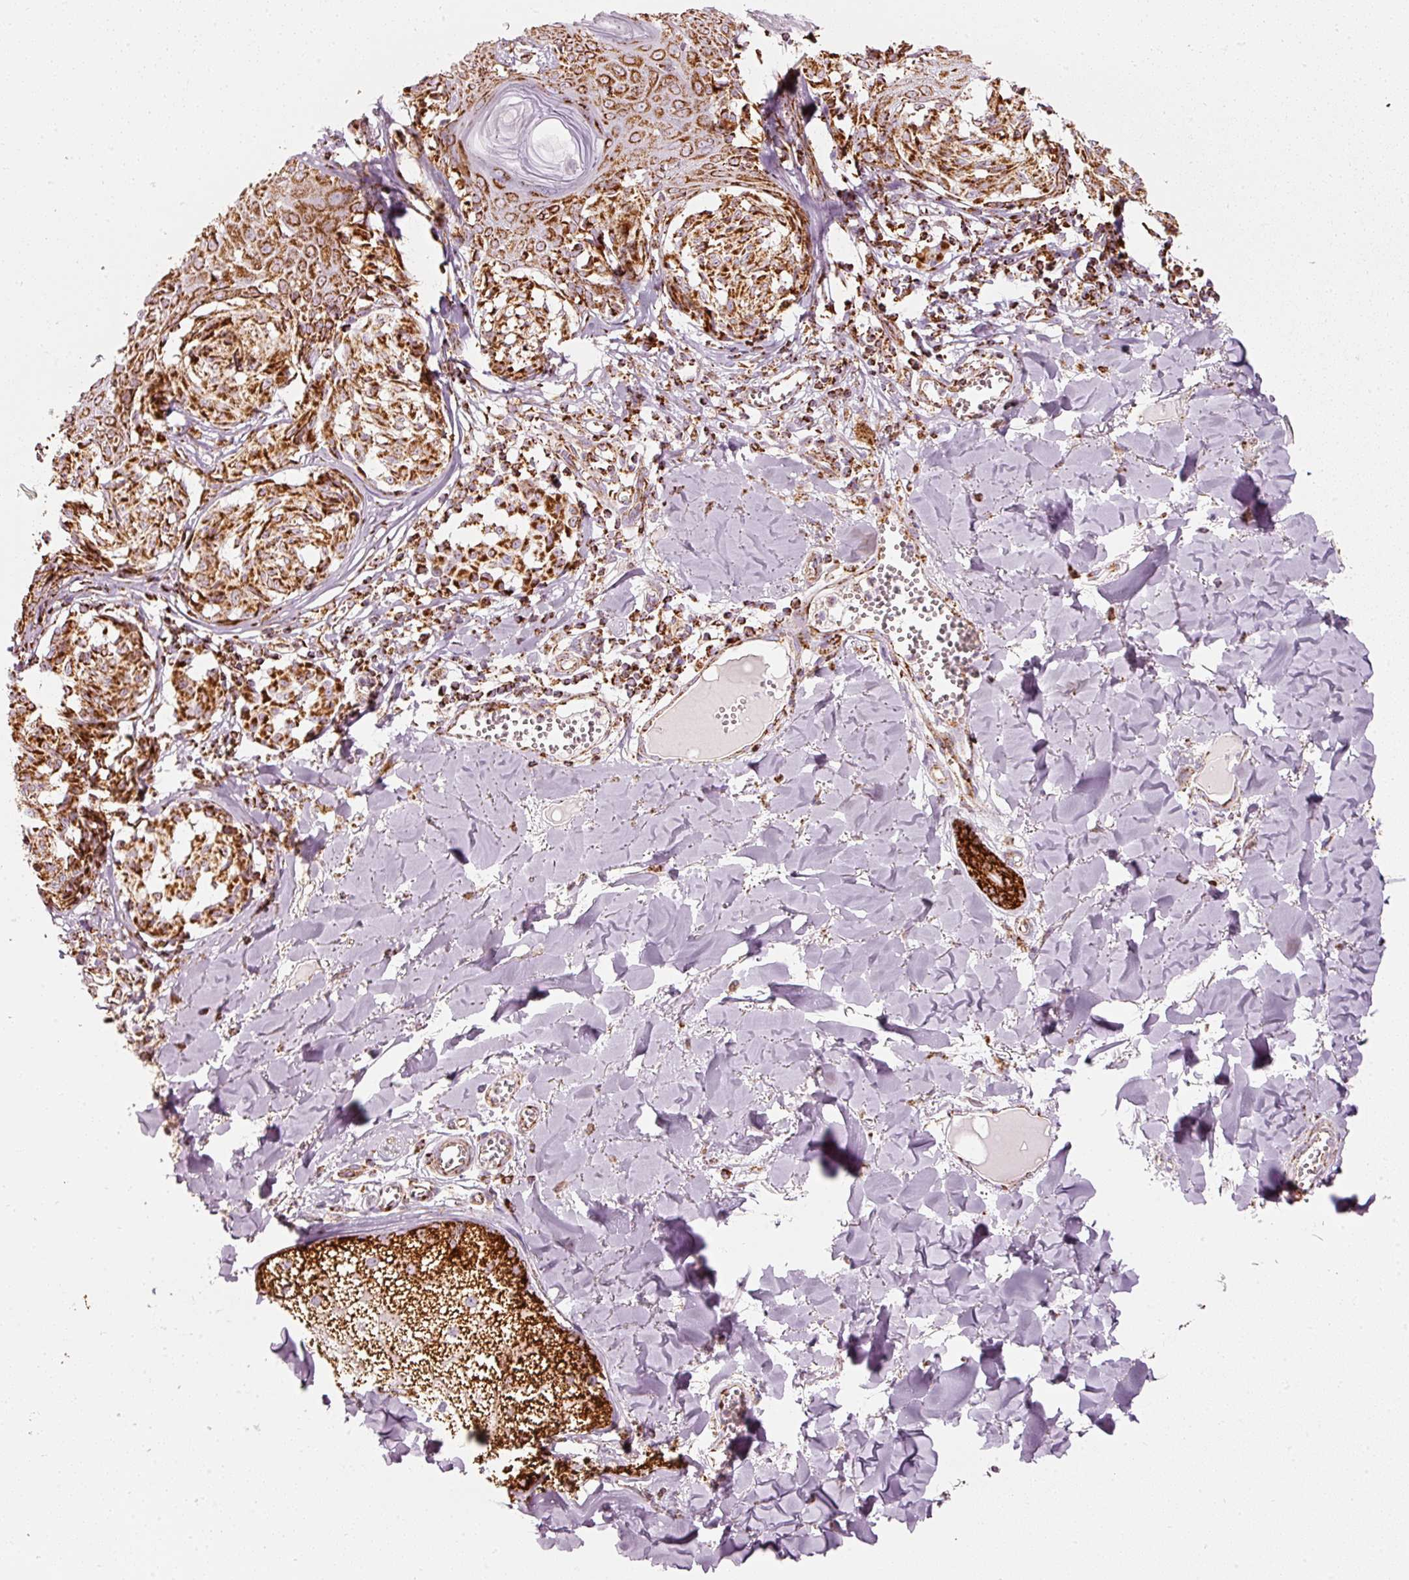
{"staining": {"intensity": "strong", "quantity": ">75%", "location": "cytoplasmic/membranous"}, "tissue": "melanoma", "cell_type": "Tumor cells", "image_type": "cancer", "snomed": [{"axis": "morphology", "description": "Malignant melanoma, NOS"}, {"axis": "topography", "description": "Skin"}], "caption": "Immunohistochemical staining of human malignant melanoma displays high levels of strong cytoplasmic/membranous expression in approximately >75% of tumor cells.", "gene": "MT-CO2", "patient": {"sex": "female", "age": 43}}